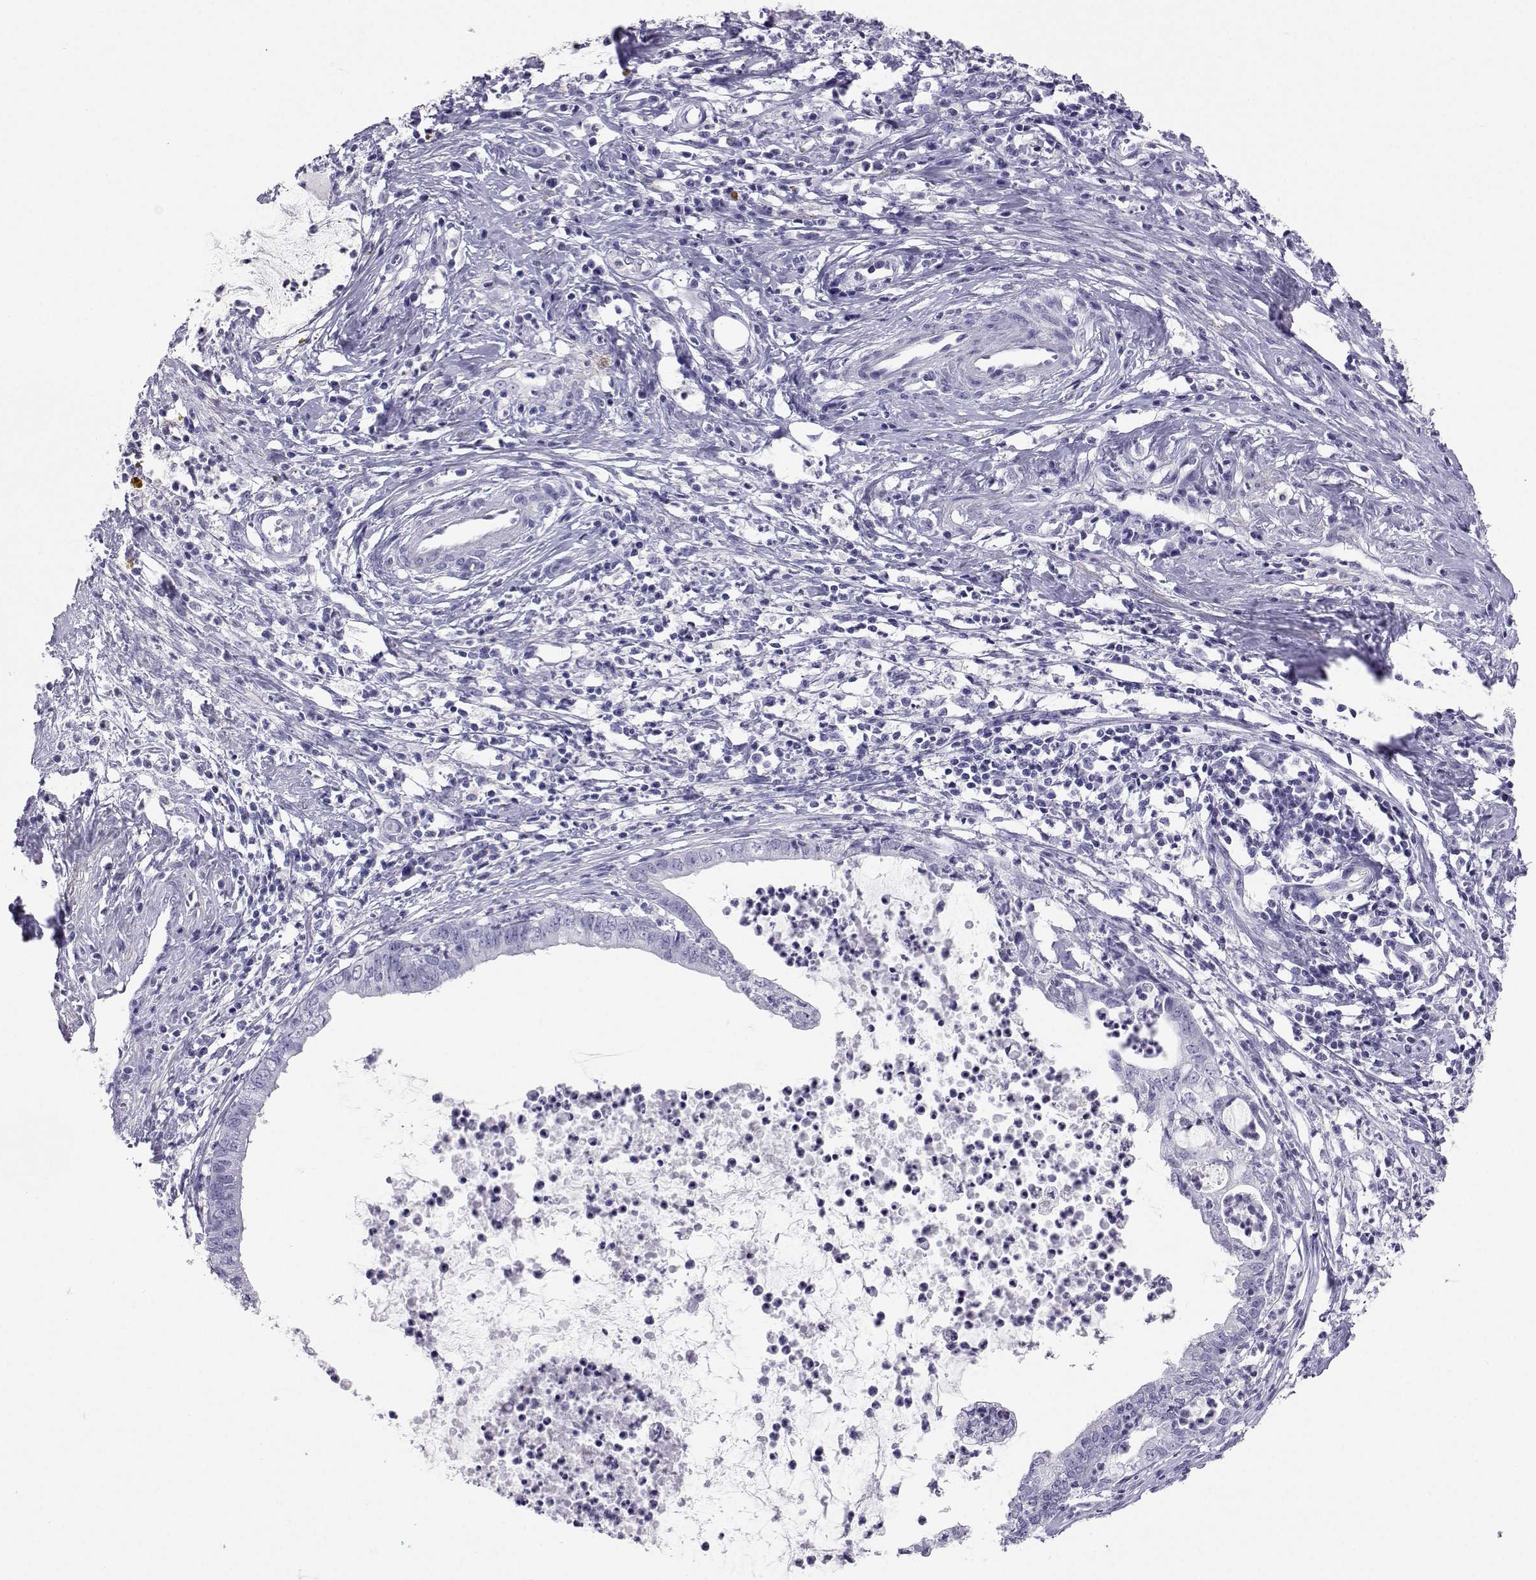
{"staining": {"intensity": "negative", "quantity": "none", "location": "none"}, "tissue": "cervical cancer", "cell_type": "Tumor cells", "image_type": "cancer", "snomed": [{"axis": "morphology", "description": "Normal tissue, NOS"}, {"axis": "morphology", "description": "Adenocarcinoma, NOS"}, {"axis": "topography", "description": "Cervix"}], "caption": "High magnification brightfield microscopy of adenocarcinoma (cervical) stained with DAB (3,3'-diaminobenzidine) (brown) and counterstained with hematoxylin (blue): tumor cells show no significant expression. The staining was performed using DAB (3,3'-diaminobenzidine) to visualize the protein expression in brown, while the nuclei were stained in blue with hematoxylin (Magnification: 20x).", "gene": "PLIN4", "patient": {"sex": "female", "age": 38}}